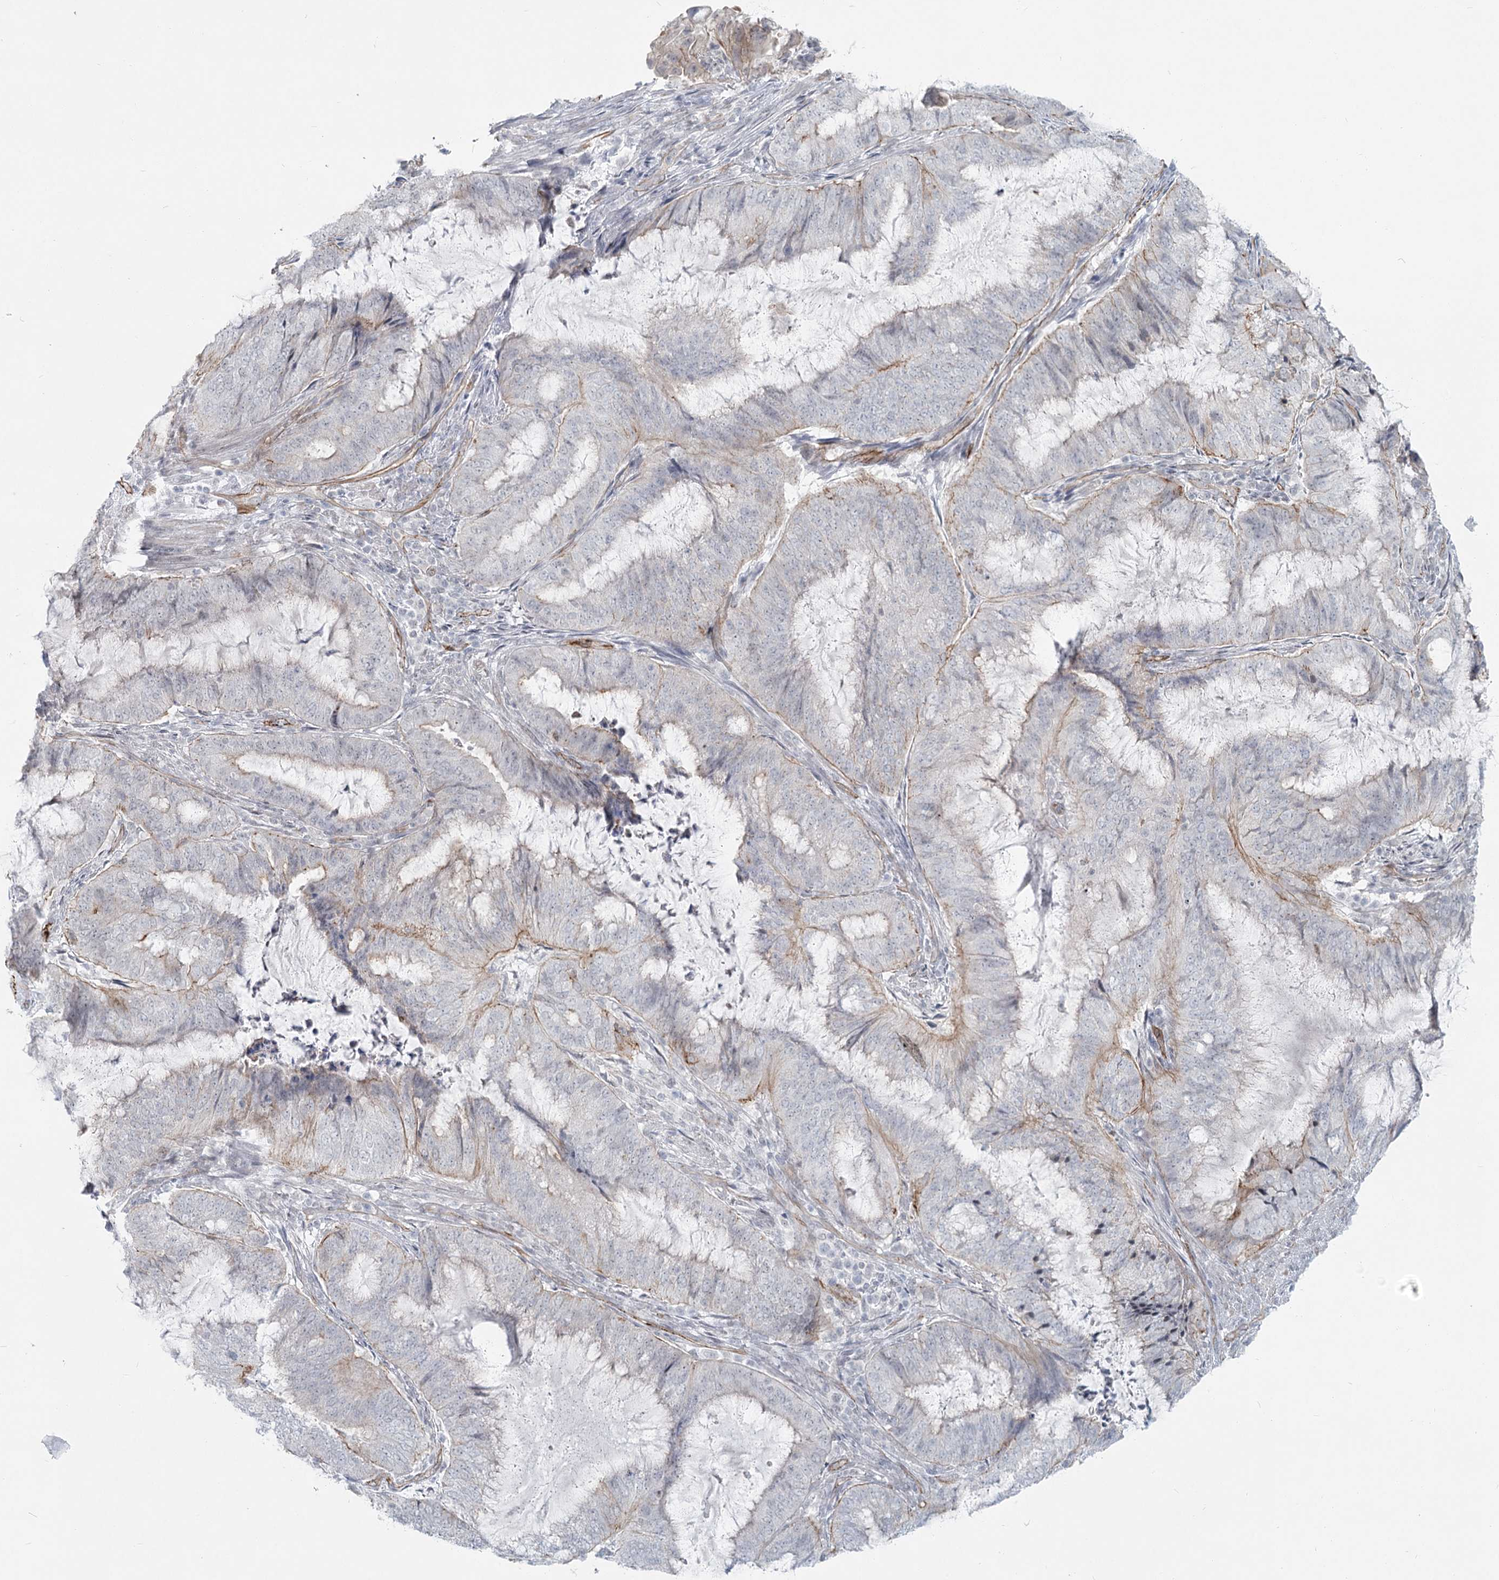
{"staining": {"intensity": "negative", "quantity": "none", "location": "none"}, "tissue": "endometrial cancer", "cell_type": "Tumor cells", "image_type": "cancer", "snomed": [{"axis": "morphology", "description": "Adenocarcinoma, NOS"}, {"axis": "topography", "description": "Endometrium"}], "caption": "IHC photomicrograph of neoplastic tissue: endometrial cancer (adenocarcinoma) stained with DAB (3,3'-diaminobenzidine) exhibits no significant protein expression in tumor cells. (Brightfield microscopy of DAB immunohistochemistry at high magnification).", "gene": "ABHD8", "patient": {"sex": "female", "age": 51}}